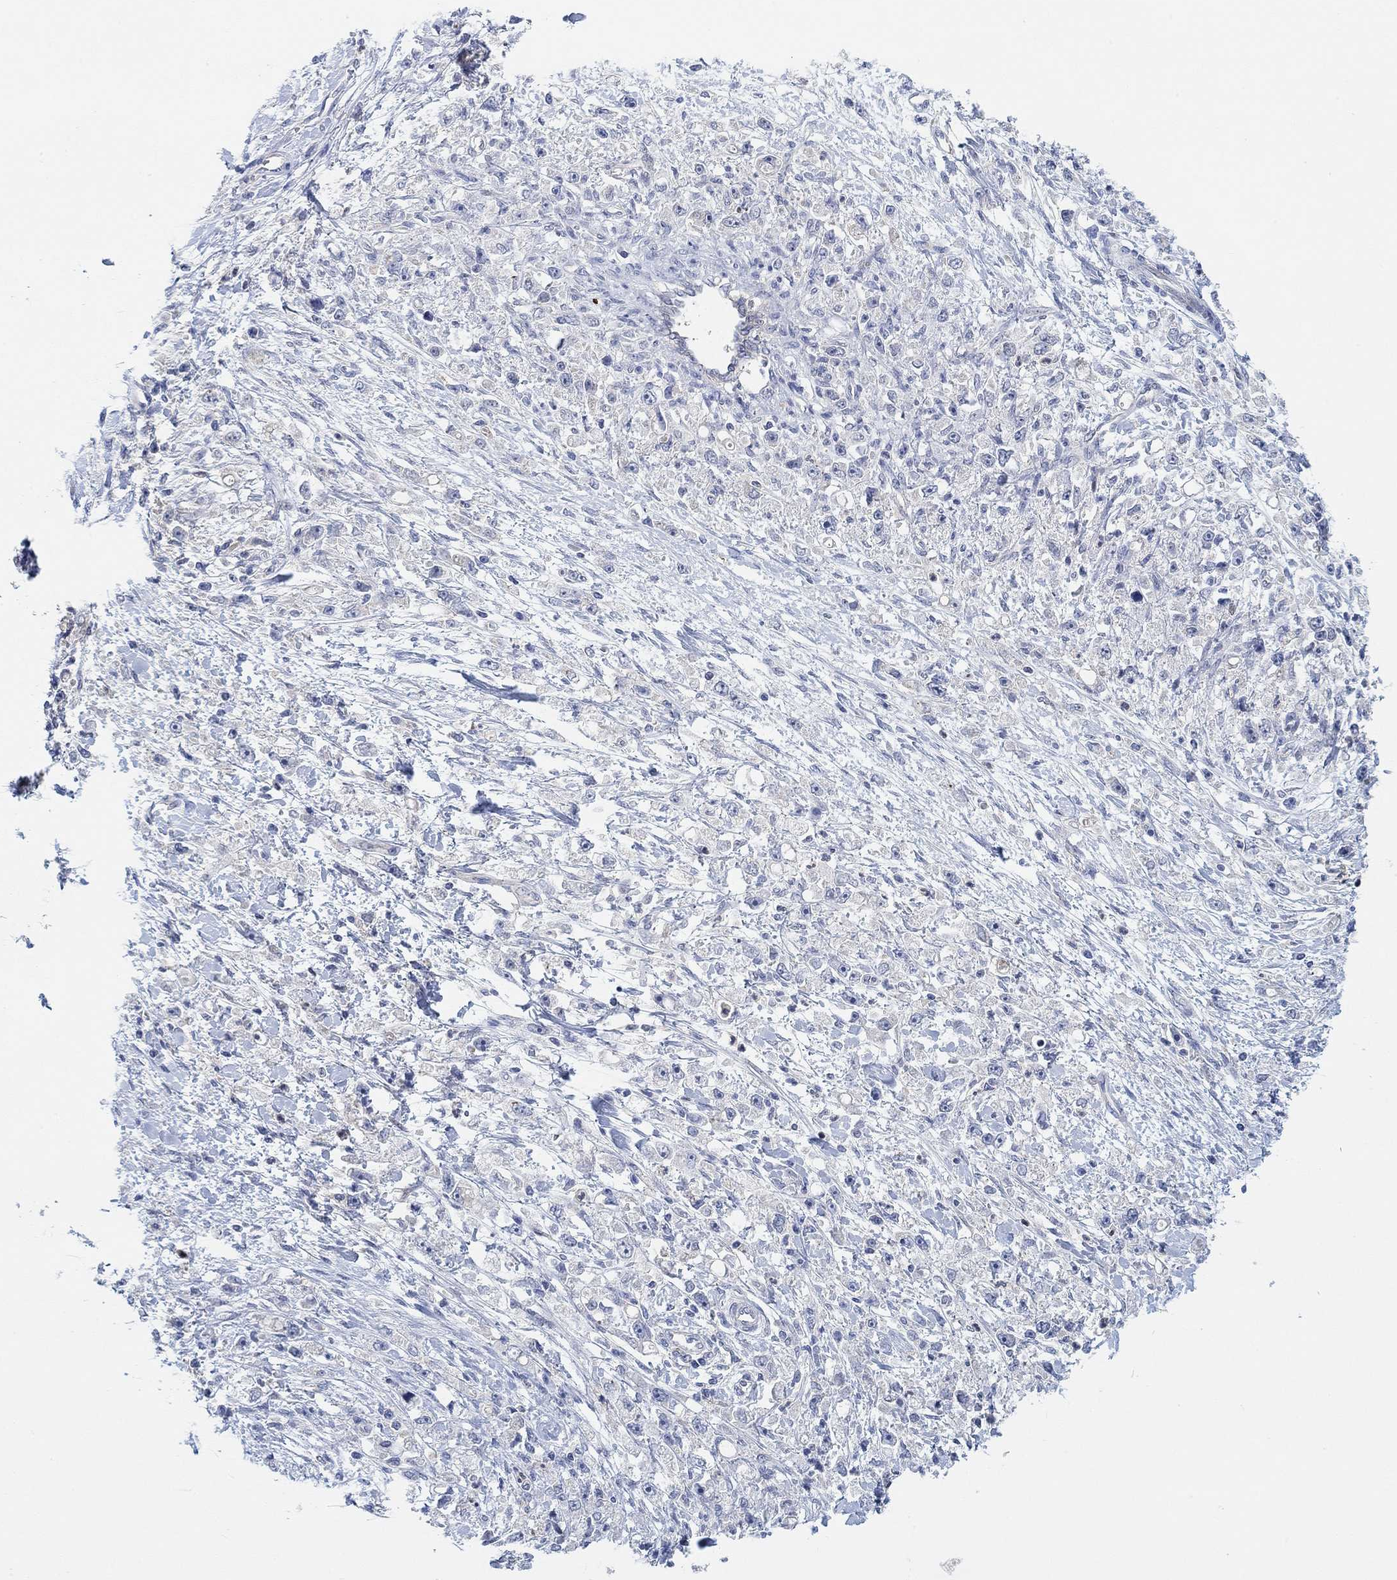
{"staining": {"intensity": "negative", "quantity": "none", "location": "none"}, "tissue": "stomach cancer", "cell_type": "Tumor cells", "image_type": "cancer", "snomed": [{"axis": "morphology", "description": "Adenocarcinoma, NOS"}, {"axis": "topography", "description": "Stomach"}], "caption": "High magnification brightfield microscopy of stomach cancer (adenocarcinoma) stained with DAB (brown) and counterstained with hematoxylin (blue): tumor cells show no significant staining.", "gene": "PMFBP1", "patient": {"sex": "female", "age": 59}}